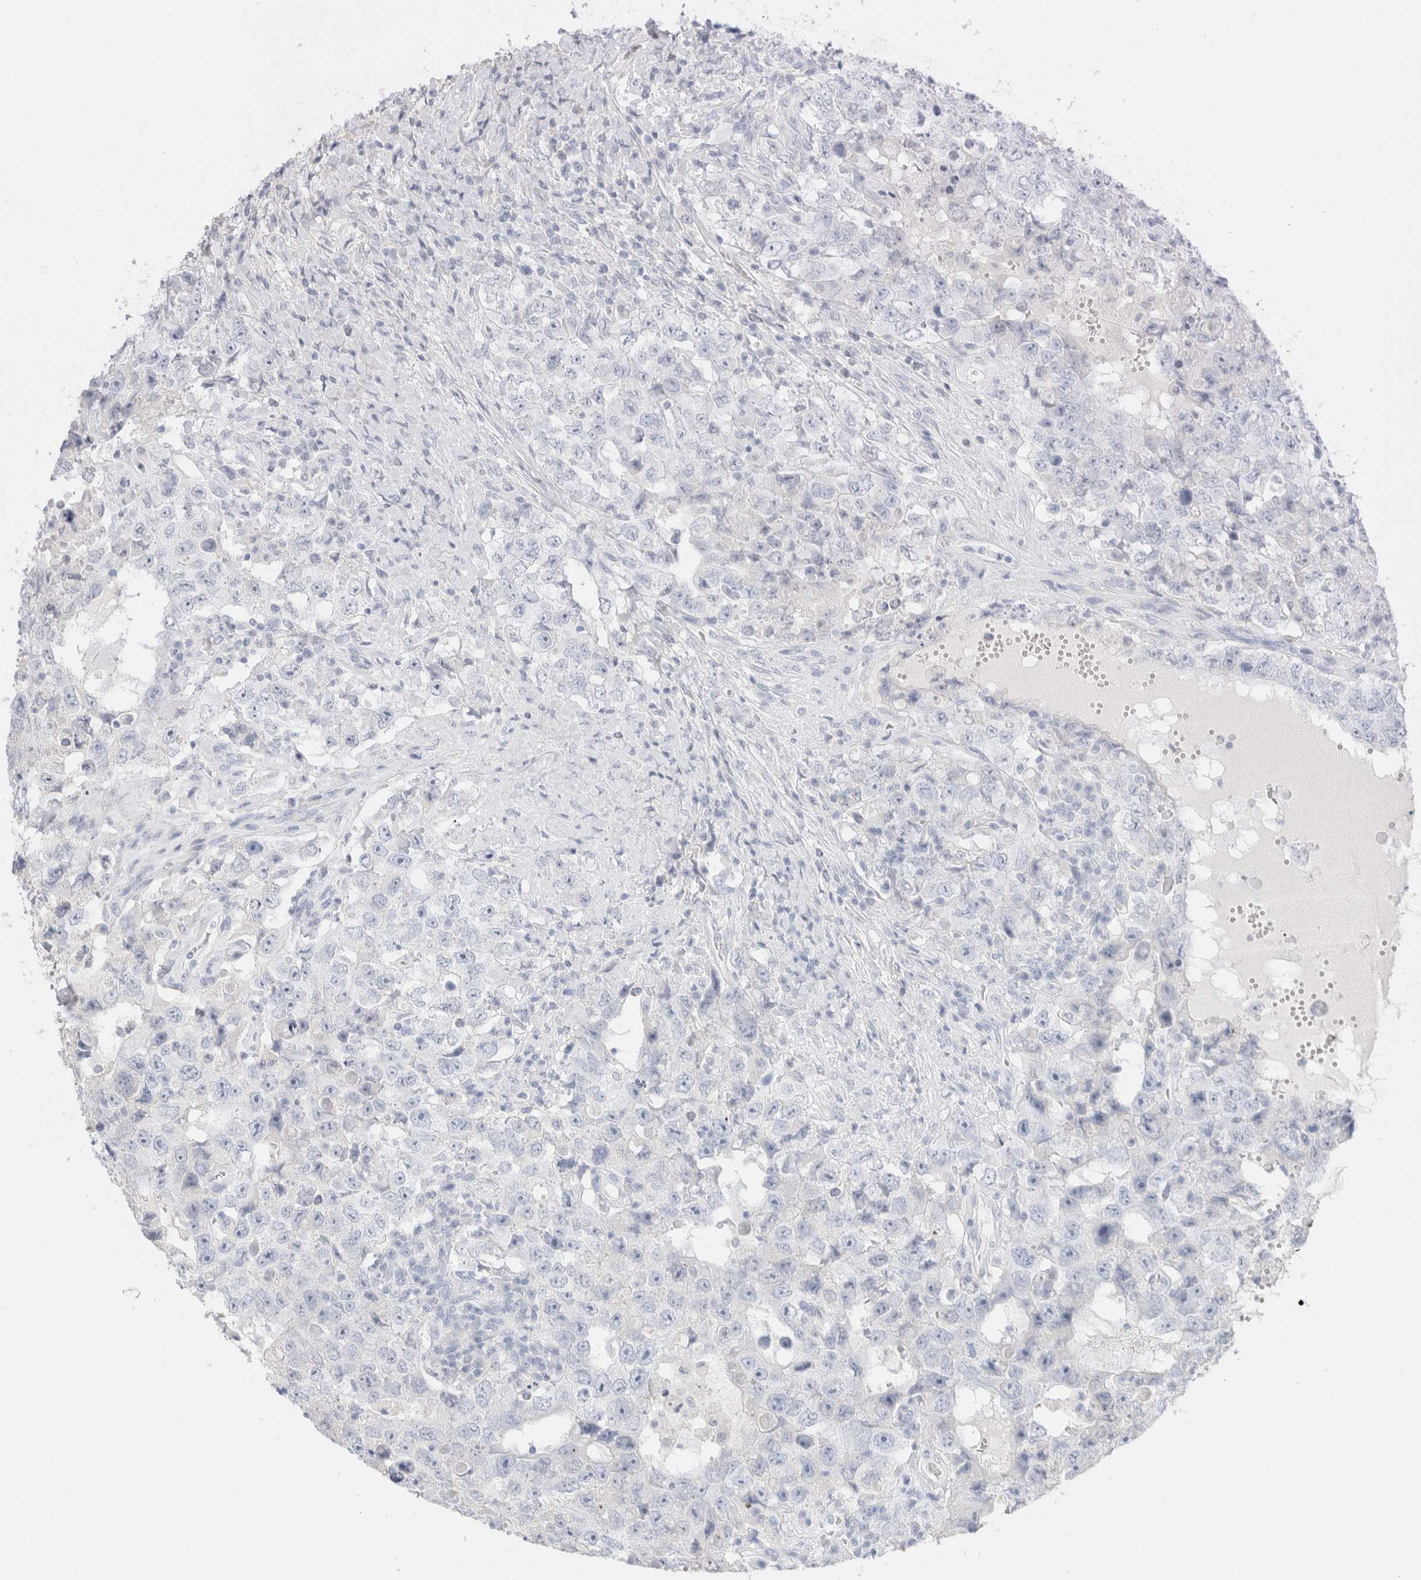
{"staining": {"intensity": "negative", "quantity": "none", "location": "none"}, "tissue": "testis cancer", "cell_type": "Tumor cells", "image_type": "cancer", "snomed": [{"axis": "morphology", "description": "Carcinoma, Embryonal, NOS"}, {"axis": "topography", "description": "Testis"}], "caption": "The micrograph reveals no significant expression in tumor cells of testis cancer (embryonal carcinoma).", "gene": "CPQ", "patient": {"sex": "male", "age": 26}}